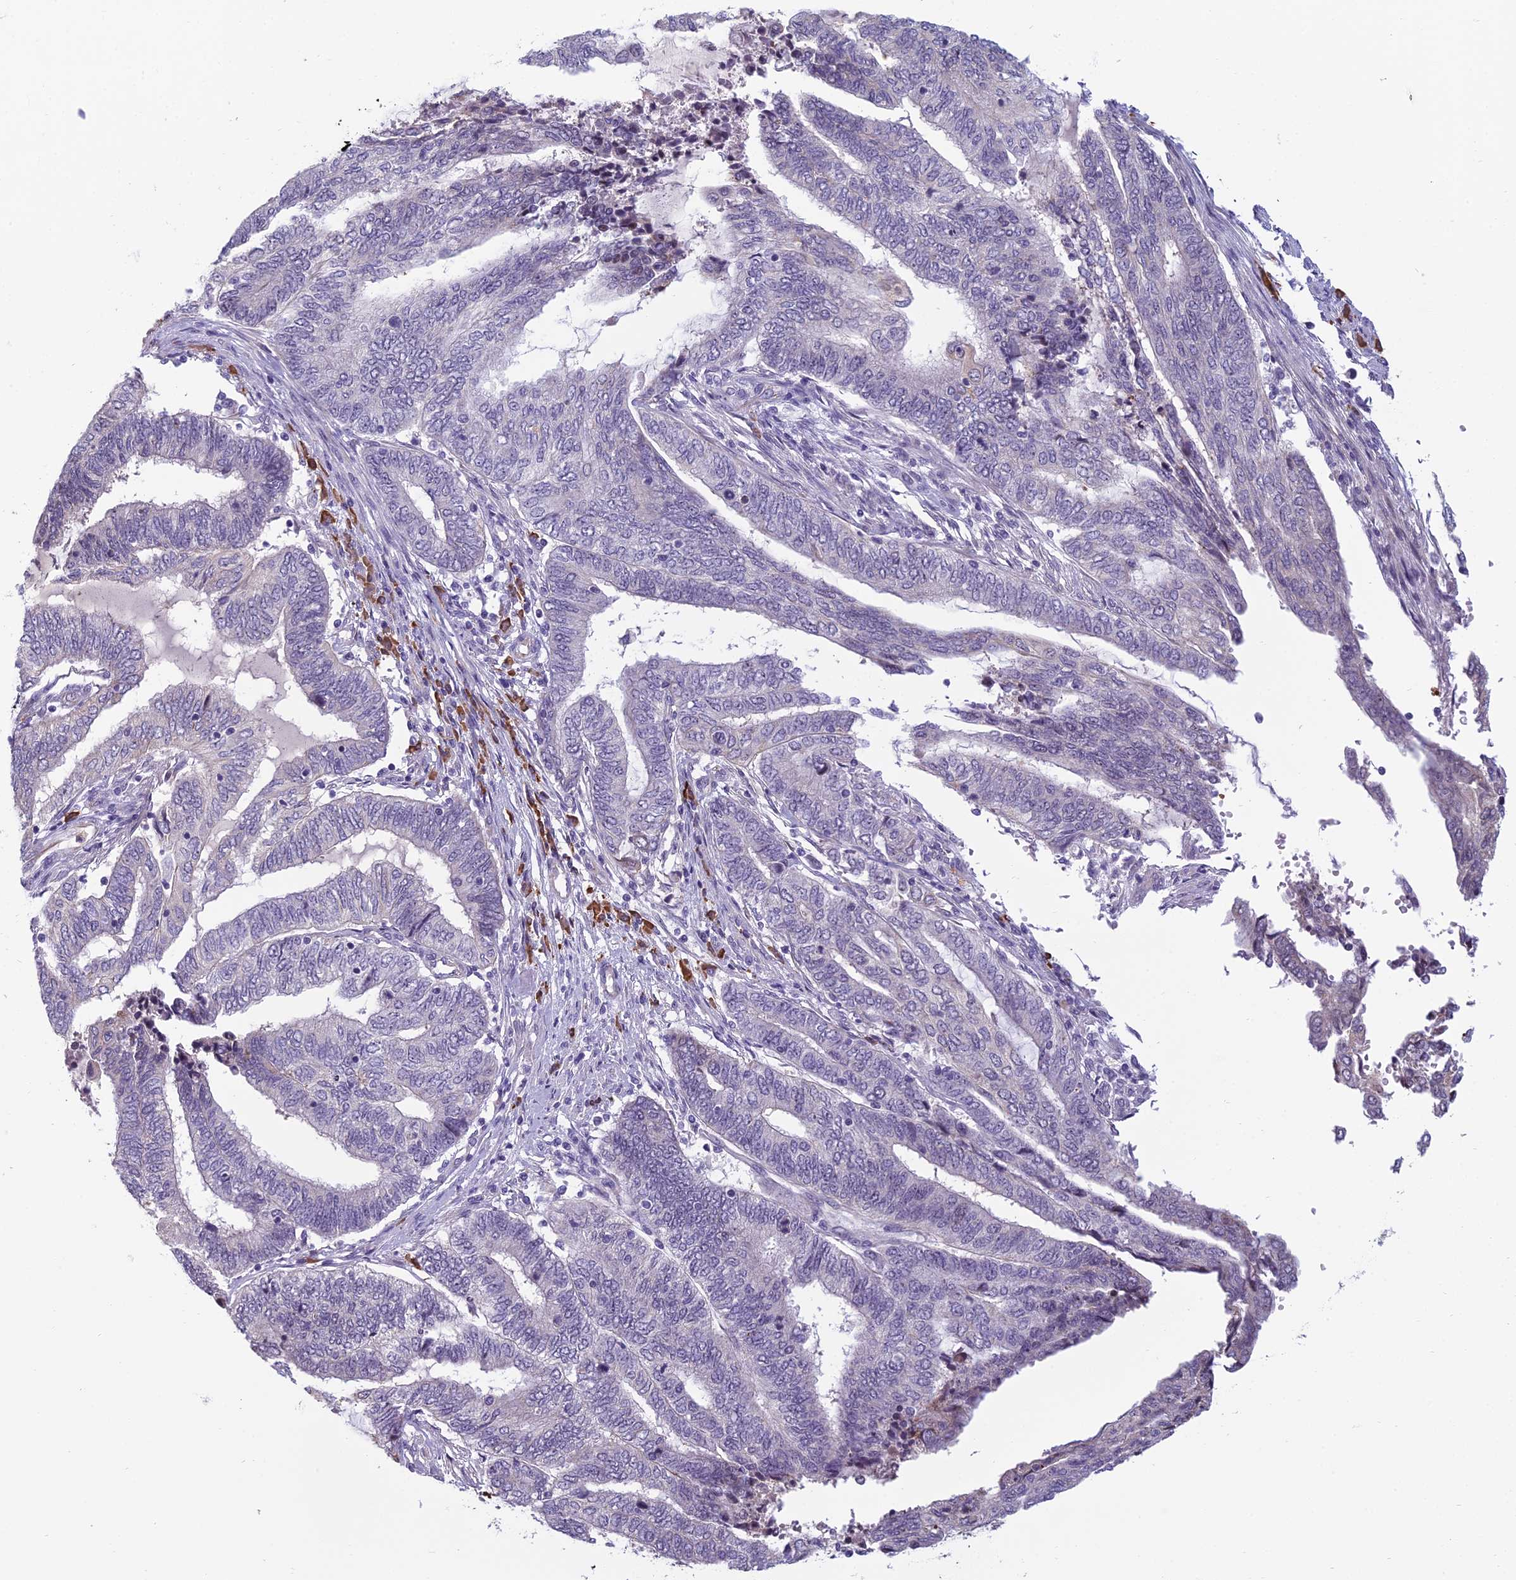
{"staining": {"intensity": "negative", "quantity": "none", "location": "none"}, "tissue": "endometrial cancer", "cell_type": "Tumor cells", "image_type": "cancer", "snomed": [{"axis": "morphology", "description": "Adenocarcinoma, NOS"}, {"axis": "topography", "description": "Uterus"}, {"axis": "topography", "description": "Endometrium"}], "caption": "This is a photomicrograph of IHC staining of adenocarcinoma (endometrial), which shows no positivity in tumor cells. The staining is performed using DAB brown chromogen with nuclei counter-stained in using hematoxylin.", "gene": "NOC2L", "patient": {"sex": "female", "age": 70}}